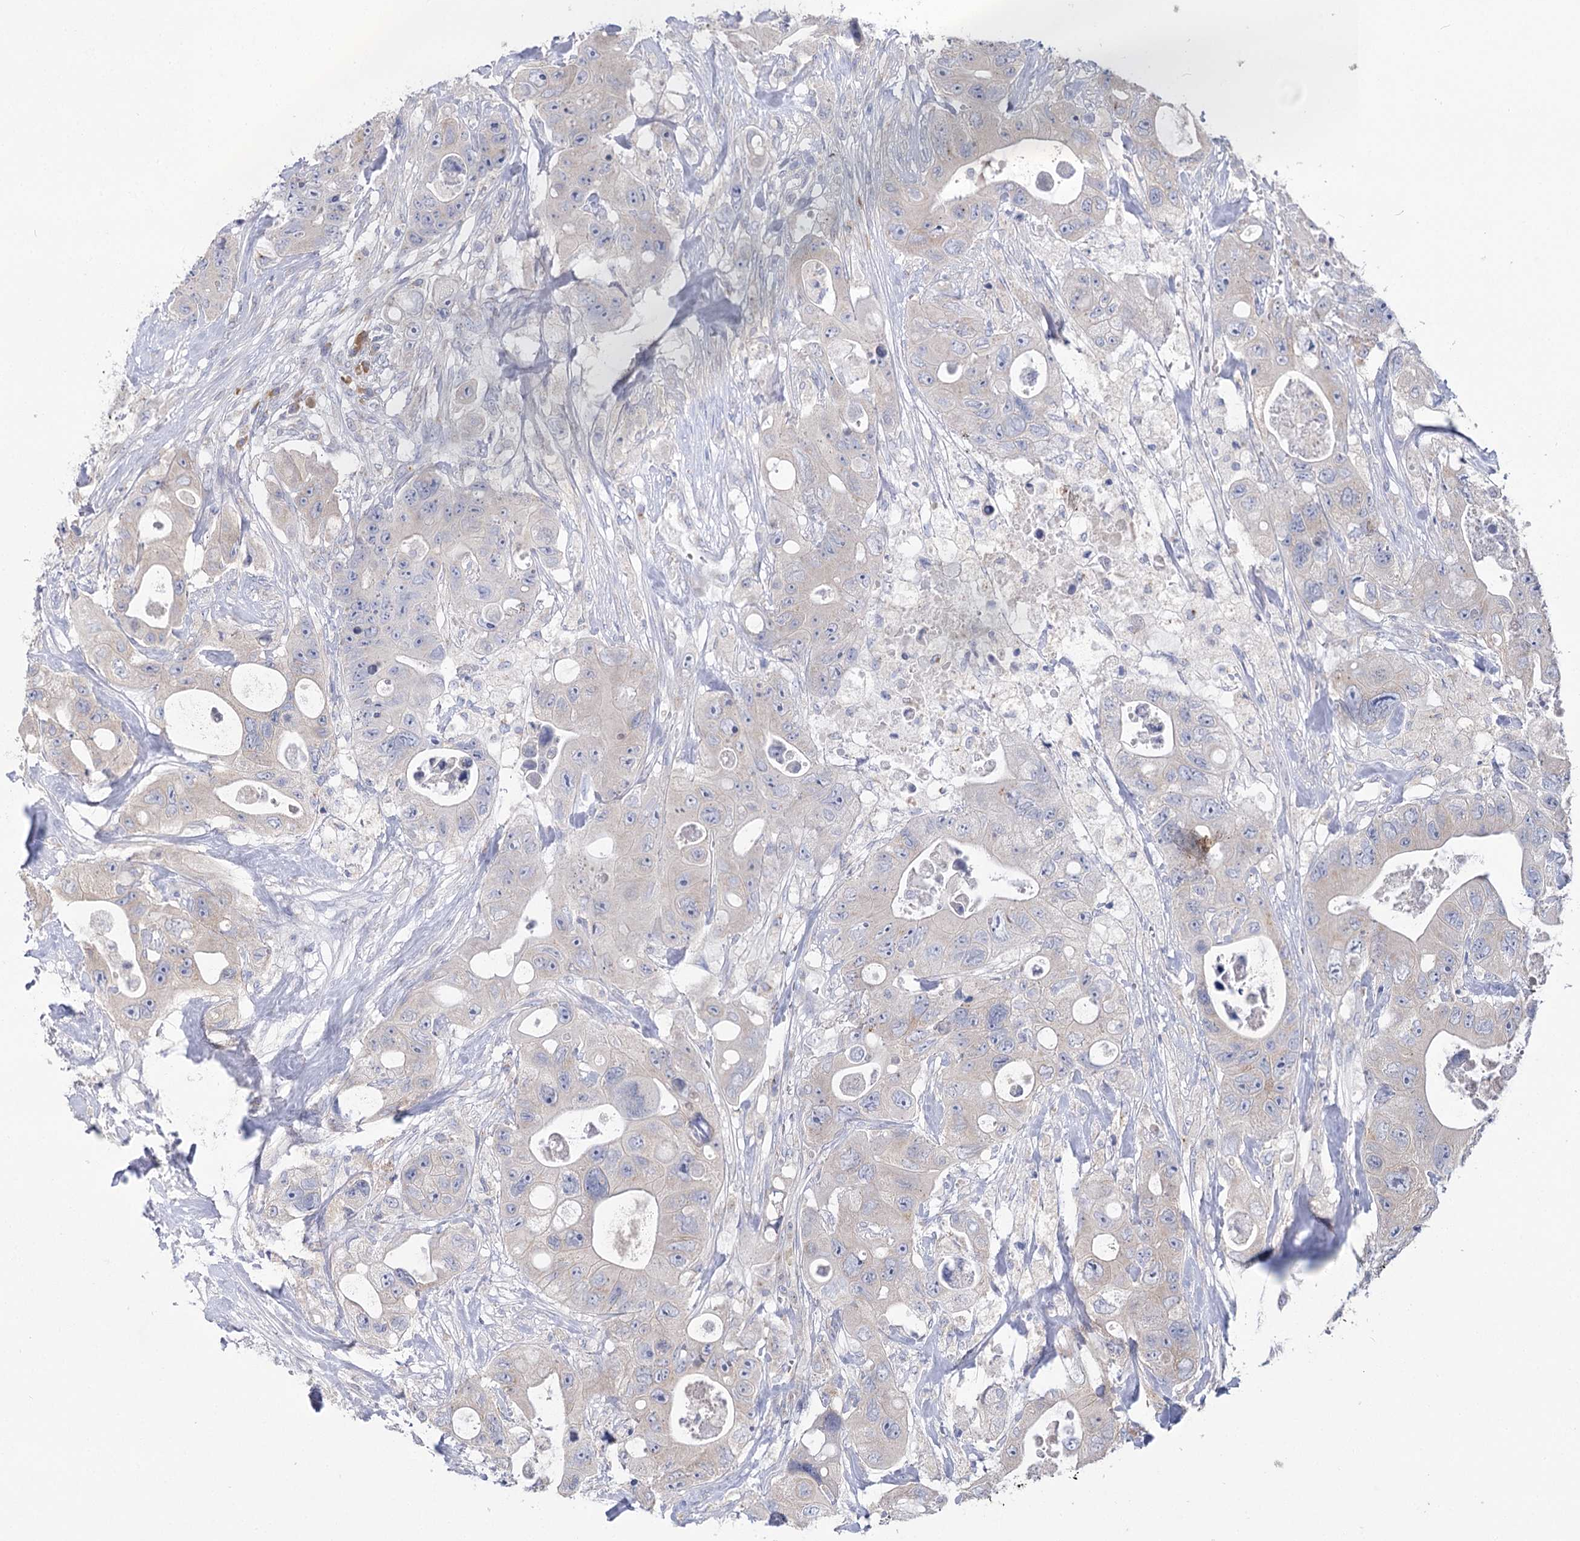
{"staining": {"intensity": "negative", "quantity": "none", "location": "none"}, "tissue": "colorectal cancer", "cell_type": "Tumor cells", "image_type": "cancer", "snomed": [{"axis": "morphology", "description": "Adenocarcinoma, NOS"}, {"axis": "topography", "description": "Colon"}], "caption": "Immunohistochemistry (IHC) photomicrograph of human colorectal cancer stained for a protein (brown), which shows no expression in tumor cells.", "gene": "IL1RAP", "patient": {"sex": "female", "age": 46}}